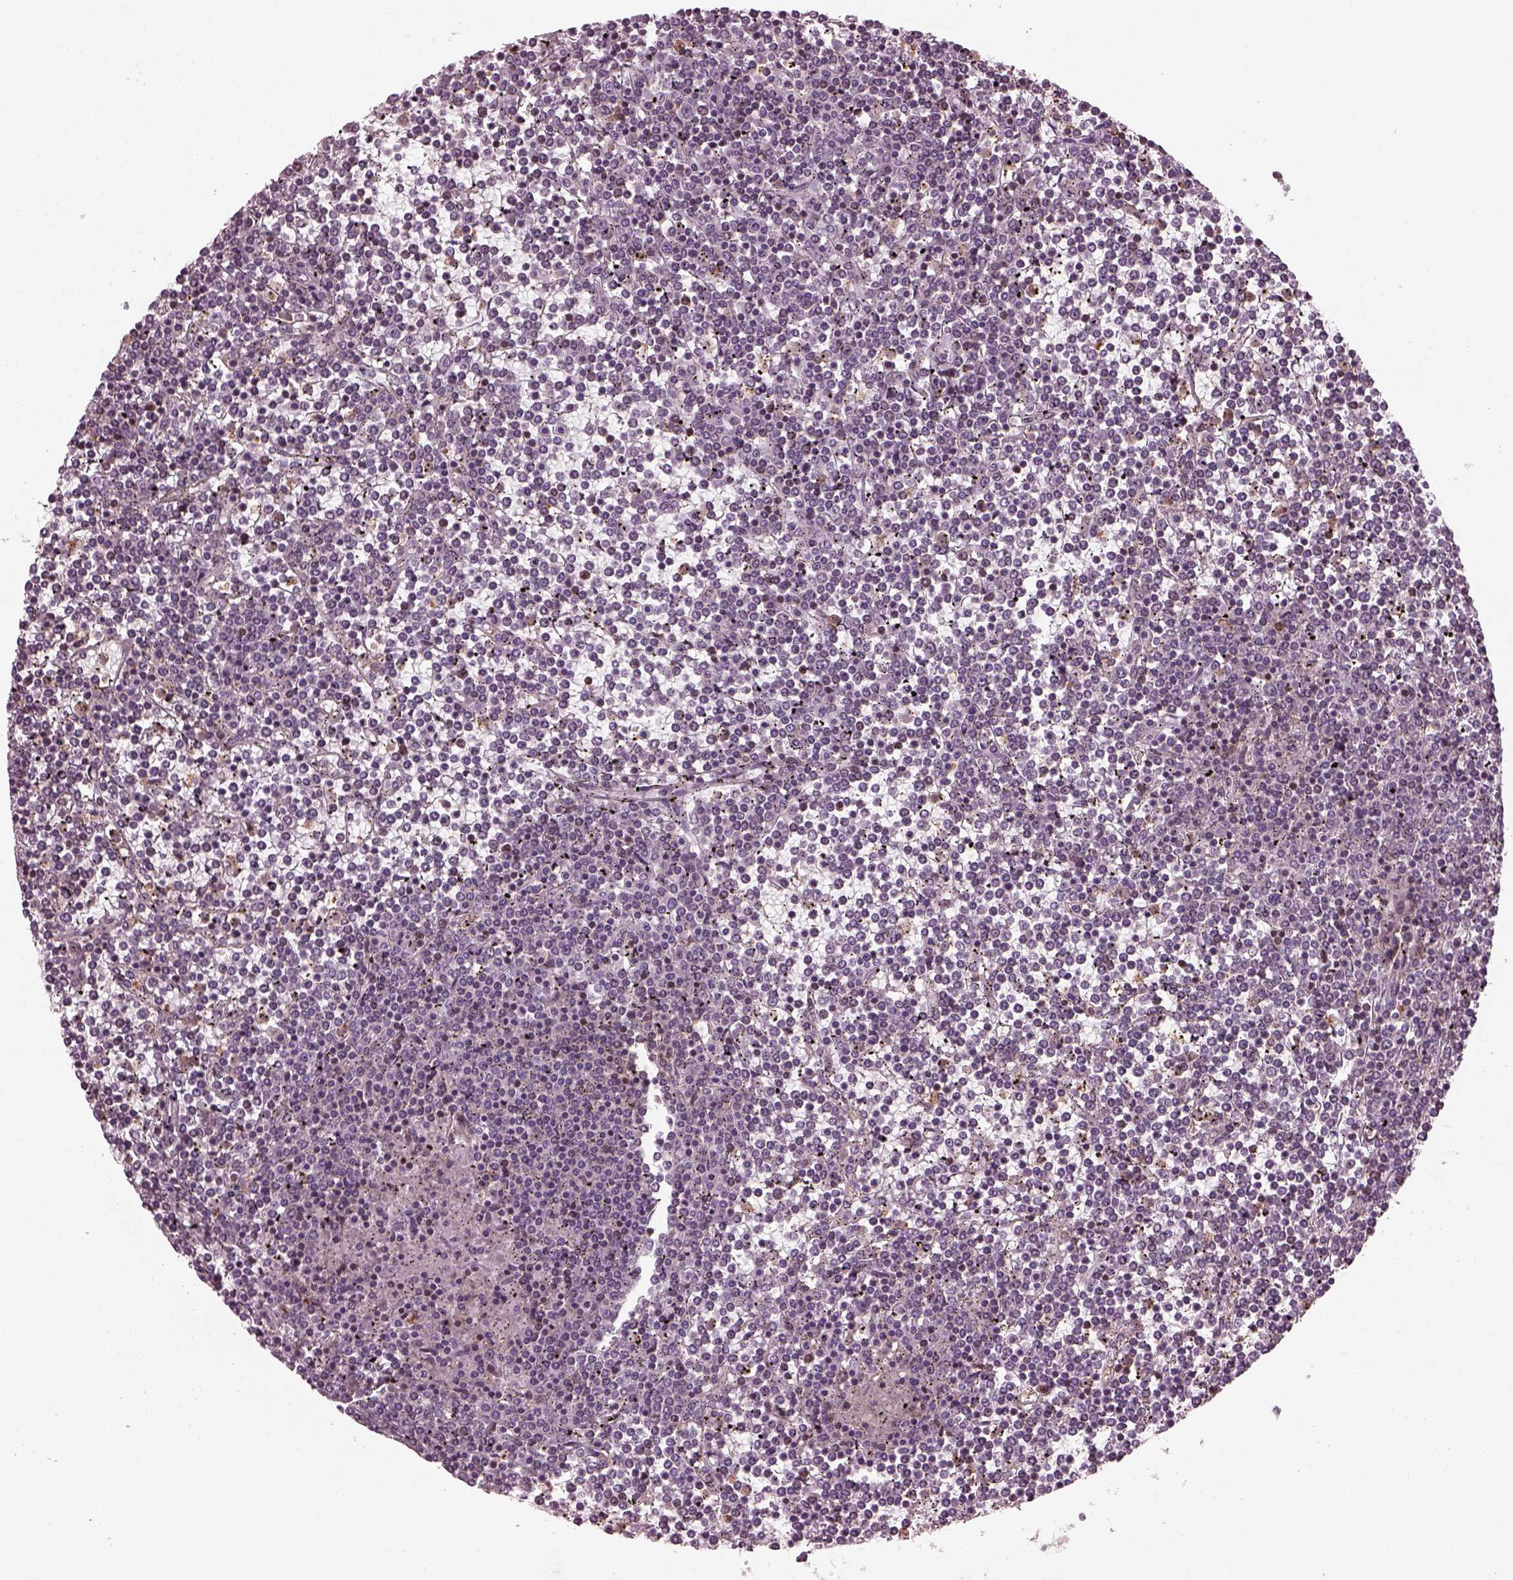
{"staining": {"intensity": "negative", "quantity": "none", "location": "none"}, "tissue": "lymphoma", "cell_type": "Tumor cells", "image_type": "cancer", "snomed": [{"axis": "morphology", "description": "Malignant lymphoma, non-Hodgkin's type, Low grade"}, {"axis": "topography", "description": "Spleen"}], "caption": "High magnification brightfield microscopy of low-grade malignant lymphoma, non-Hodgkin's type stained with DAB (3,3'-diaminobenzidine) (brown) and counterstained with hematoxylin (blue): tumor cells show no significant staining.", "gene": "BFSP1", "patient": {"sex": "female", "age": 19}}